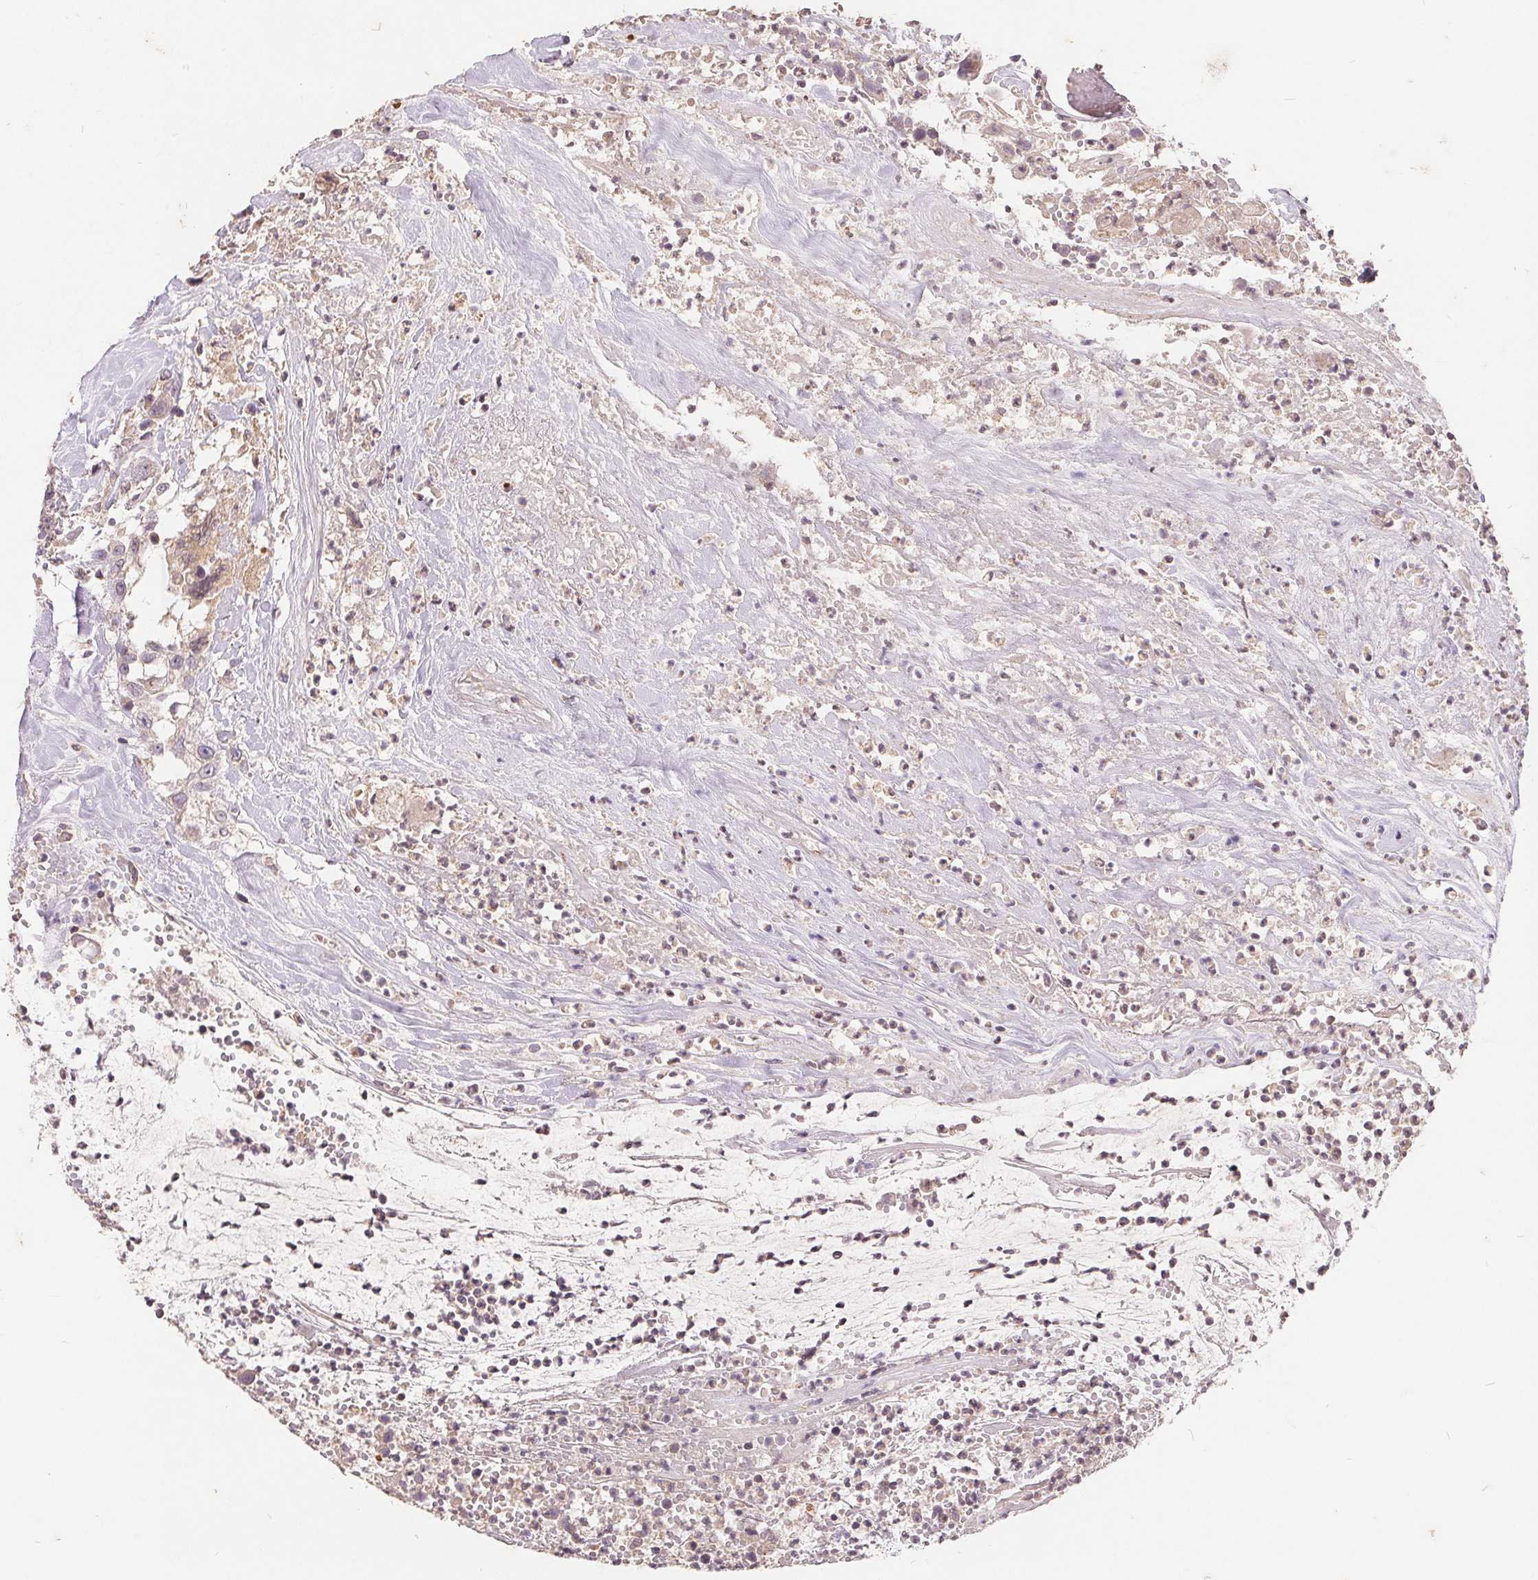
{"staining": {"intensity": "weak", "quantity": "<25%", "location": "cytoplasmic/membranous"}, "tissue": "head and neck cancer", "cell_type": "Tumor cells", "image_type": "cancer", "snomed": [{"axis": "morphology", "description": "Squamous cell carcinoma, NOS"}, {"axis": "topography", "description": "Head-Neck"}], "caption": "IHC of head and neck cancer reveals no positivity in tumor cells.", "gene": "CDIPT", "patient": {"sex": "male", "age": 57}}